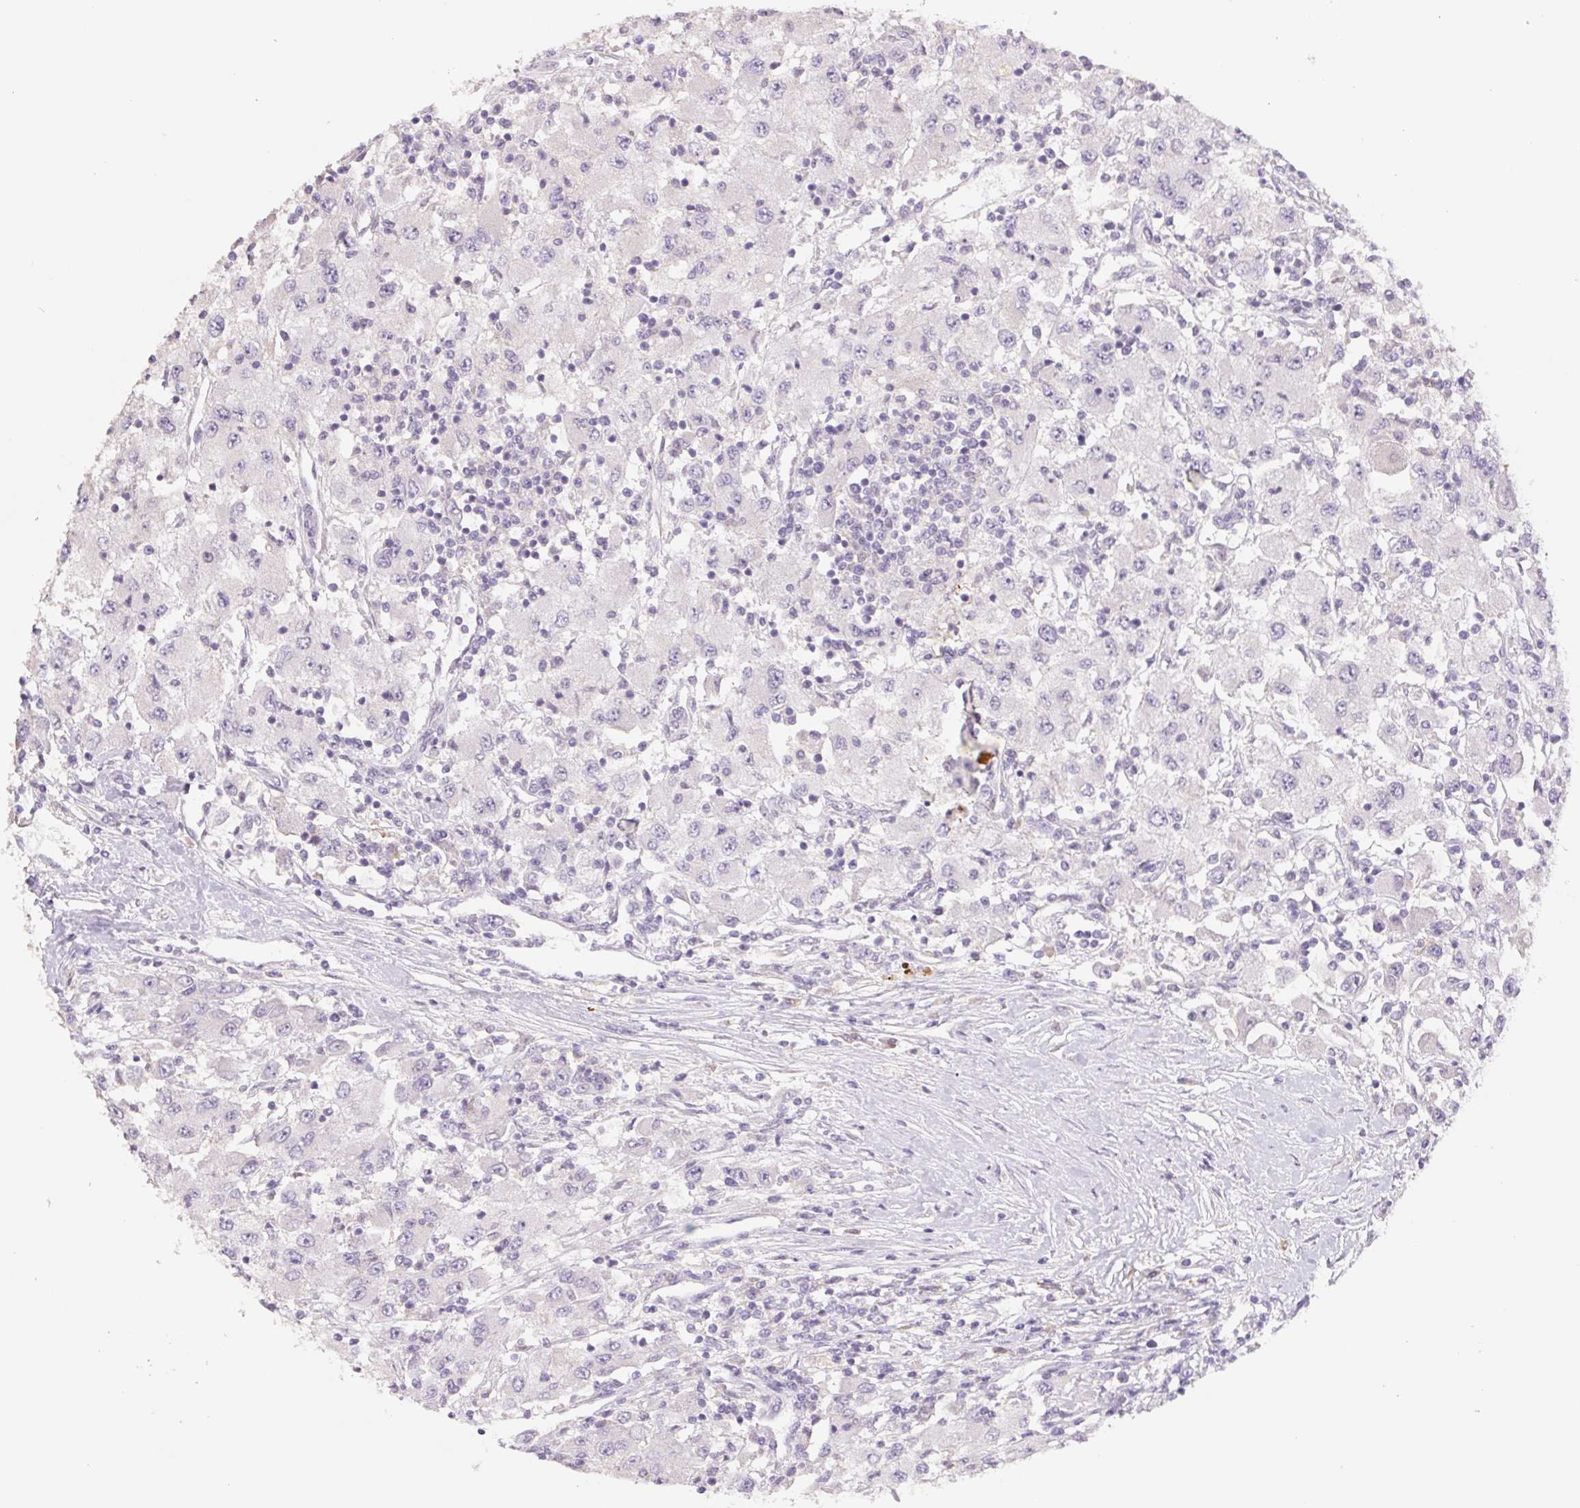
{"staining": {"intensity": "negative", "quantity": "none", "location": "none"}, "tissue": "renal cancer", "cell_type": "Tumor cells", "image_type": "cancer", "snomed": [{"axis": "morphology", "description": "Adenocarcinoma, NOS"}, {"axis": "topography", "description": "Kidney"}], "caption": "A histopathology image of human renal cancer (adenocarcinoma) is negative for staining in tumor cells.", "gene": "PNMA8B", "patient": {"sex": "female", "age": 67}}